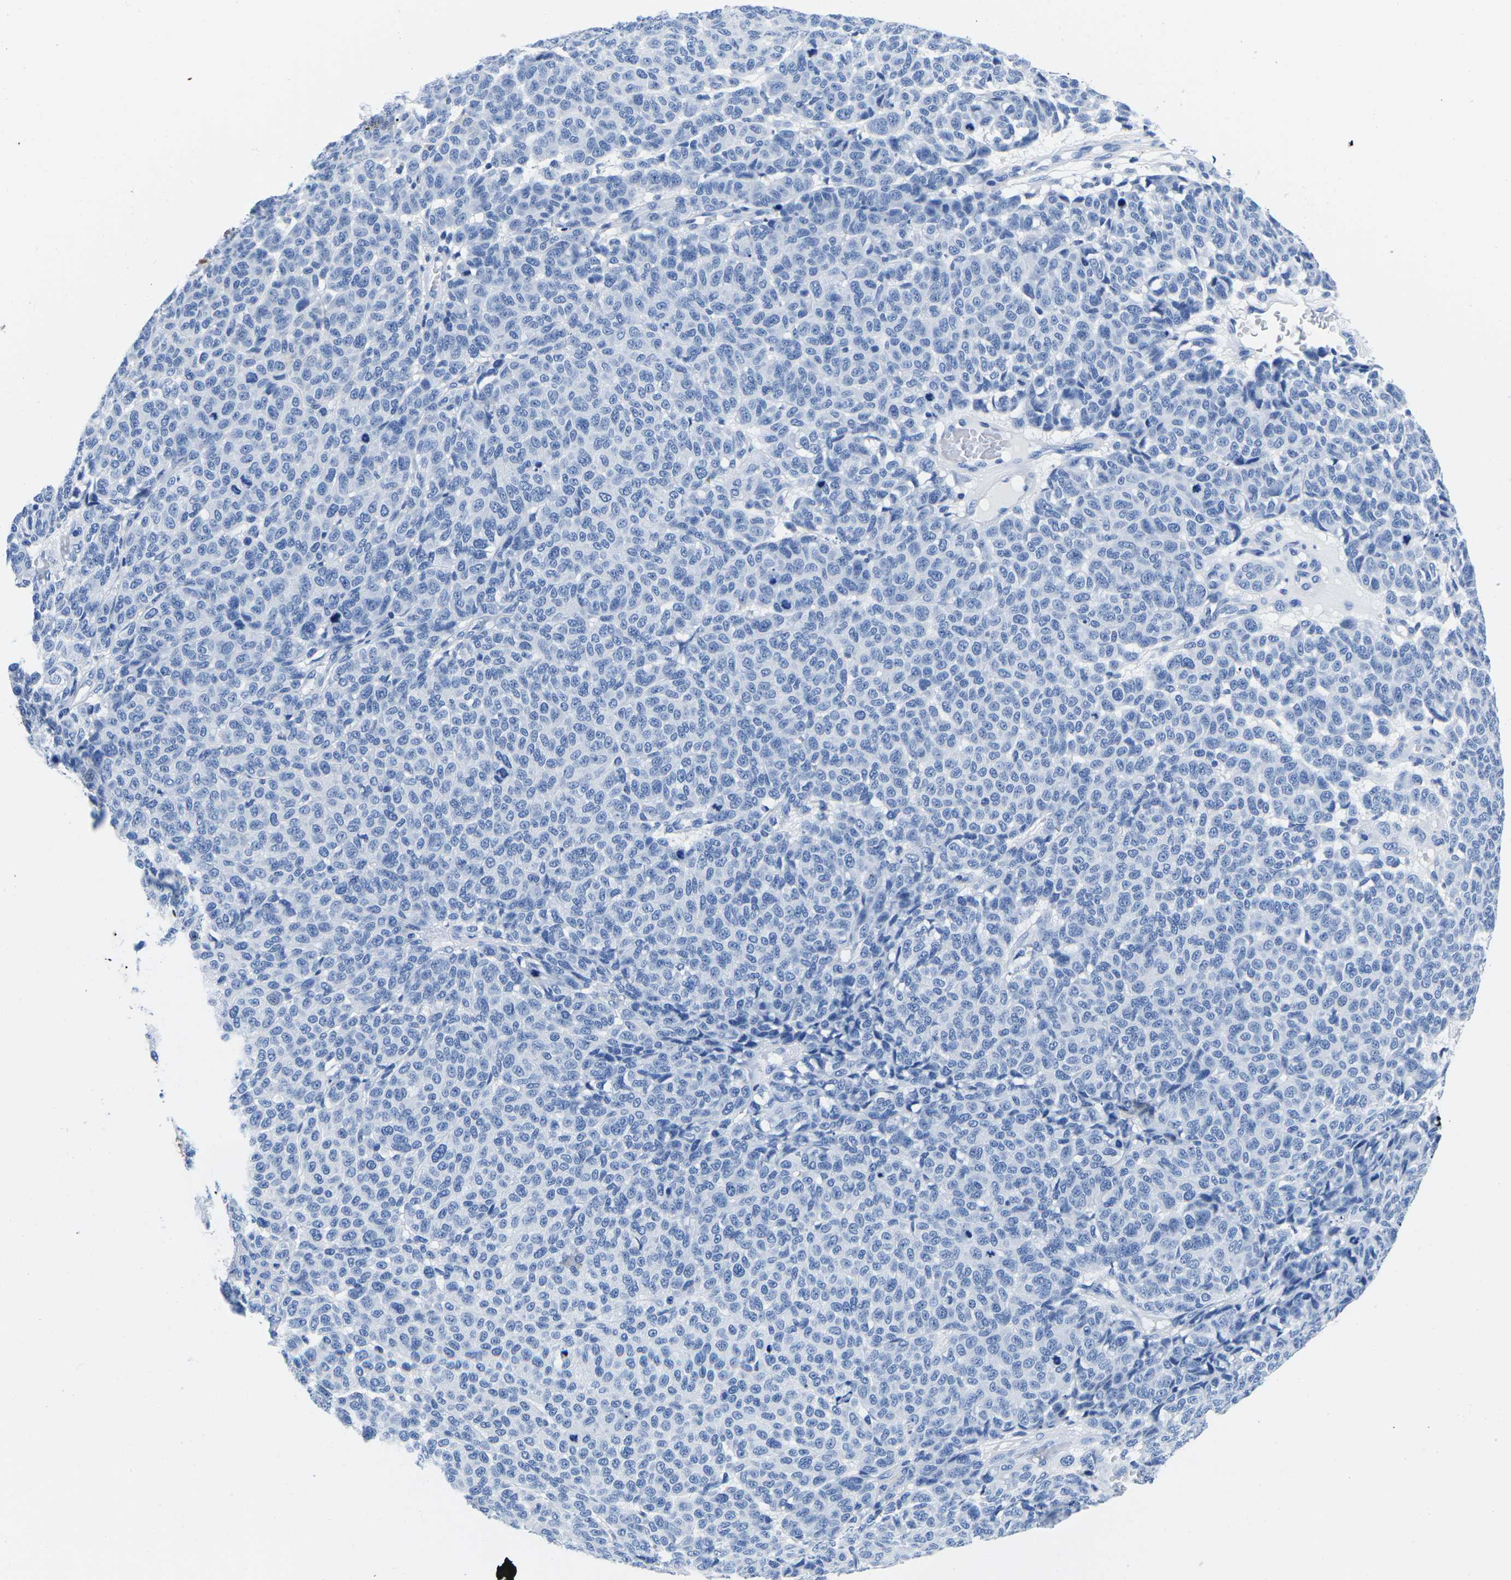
{"staining": {"intensity": "negative", "quantity": "none", "location": "none"}, "tissue": "melanoma", "cell_type": "Tumor cells", "image_type": "cancer", "snomed": [{"axis": "morphology", "description": "Malignant melanoma, NOS"}, {"axis": "topography", "description": "Skin"}], "caption": "High power microscopy image of an immunohistochemistry (IHC) histopathology image of malignant melanoma, revealing no significant expression in tumor cells.", "gene": "CYP1A2", "patient": {"sex": "male", "age": 59}}